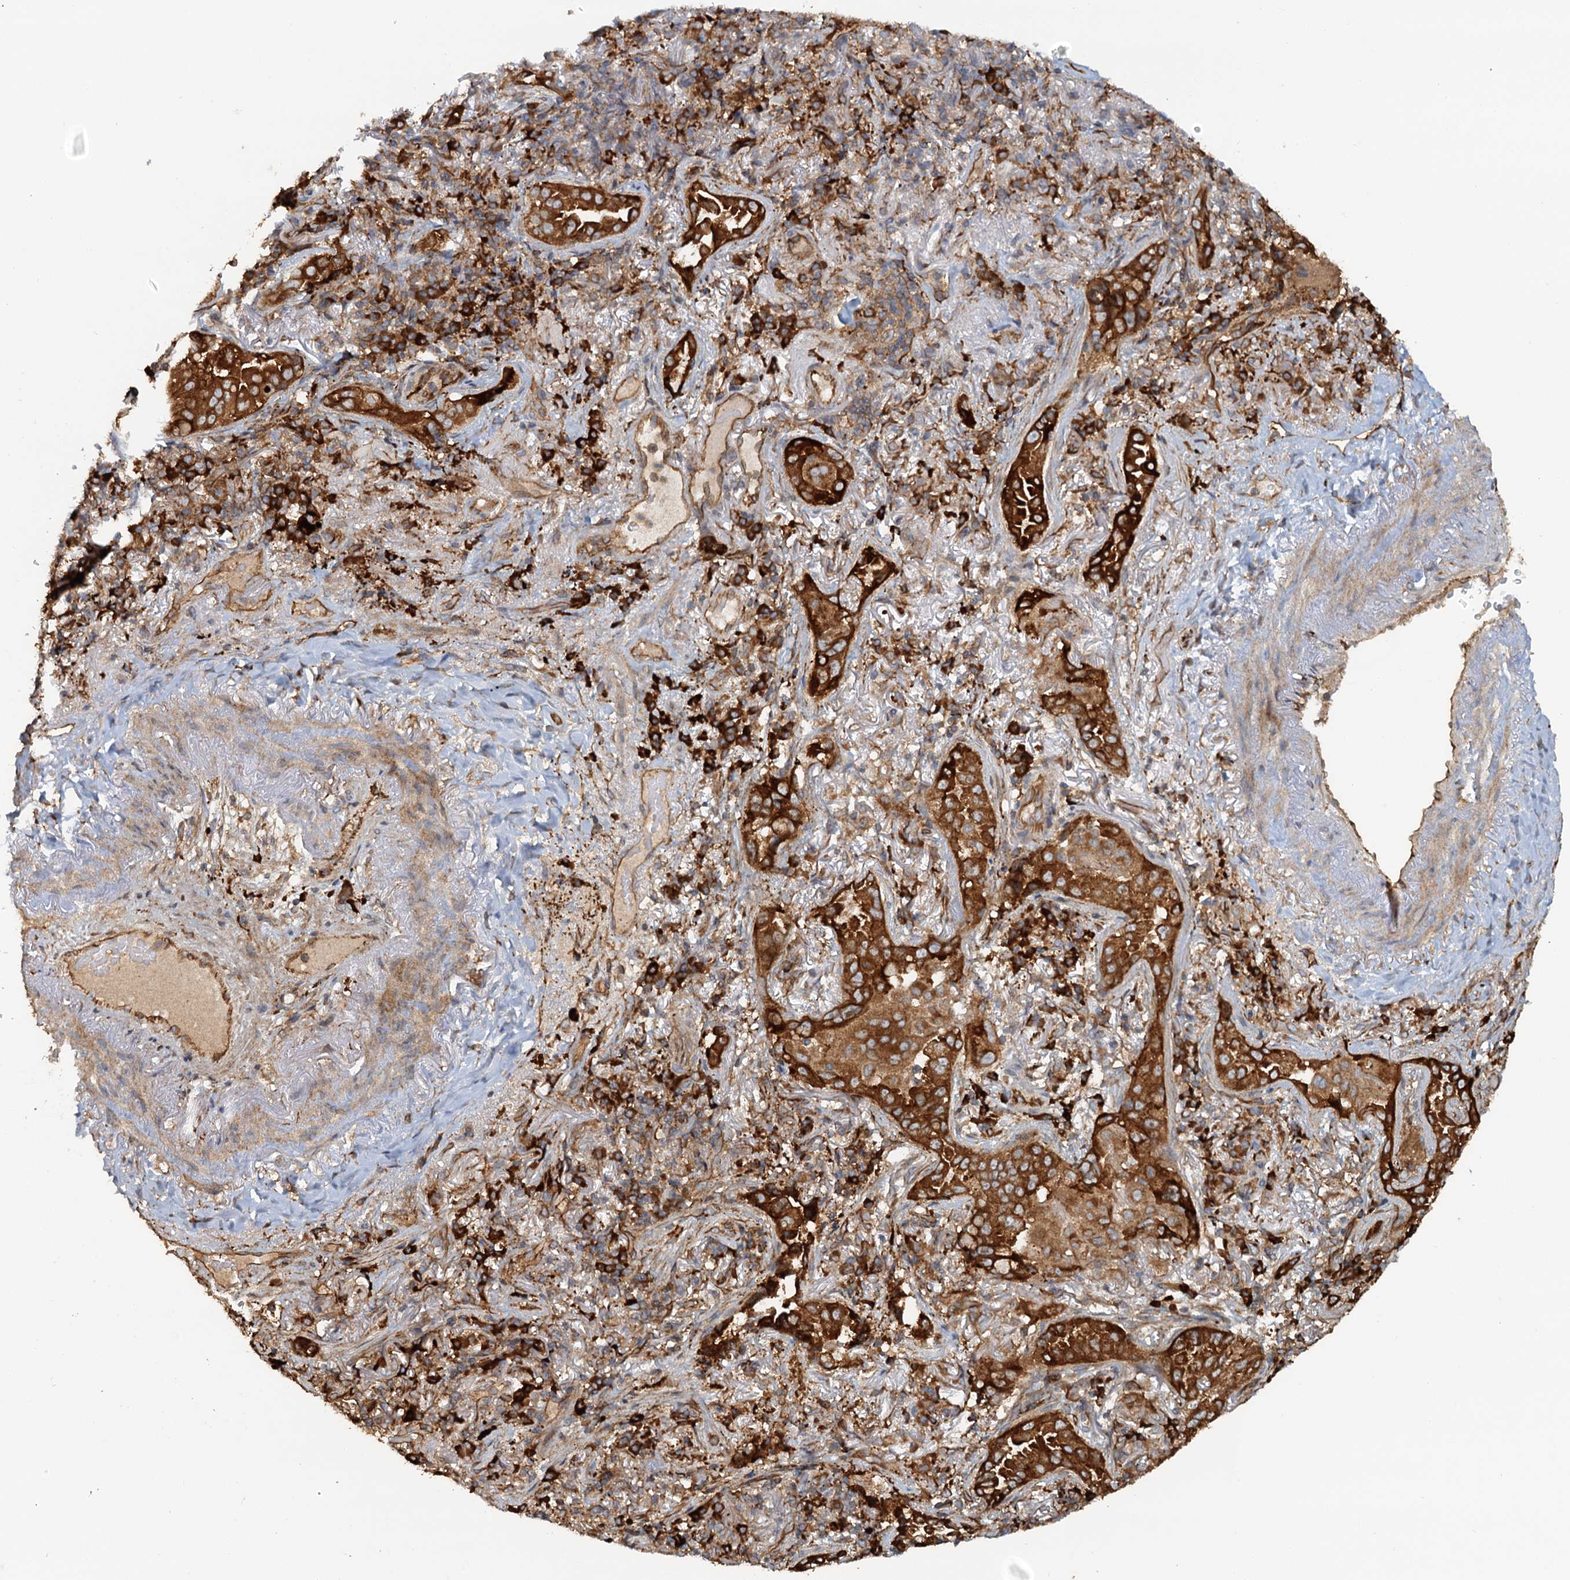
{"staining": {"intensity": "strong", "quantity": ">75%", "location": "cytoplasmic/membranous"}, "tissue": "lung cancer", "cell_type": "Tumor cells", "image_type": "cancer", "snomed": [{"axis": "morphology", "description": "Adenocarcinoma, NOS"}, {"axis": "topography", "description": "Lung"}], "caption": "A high amount of strong cytoplasmic/membranous staining is present in approximately >75% of tumor cells in lung cancer tissue.", "gene": "NIPAL3", "patient": {"sex": "female", "age": 69}}